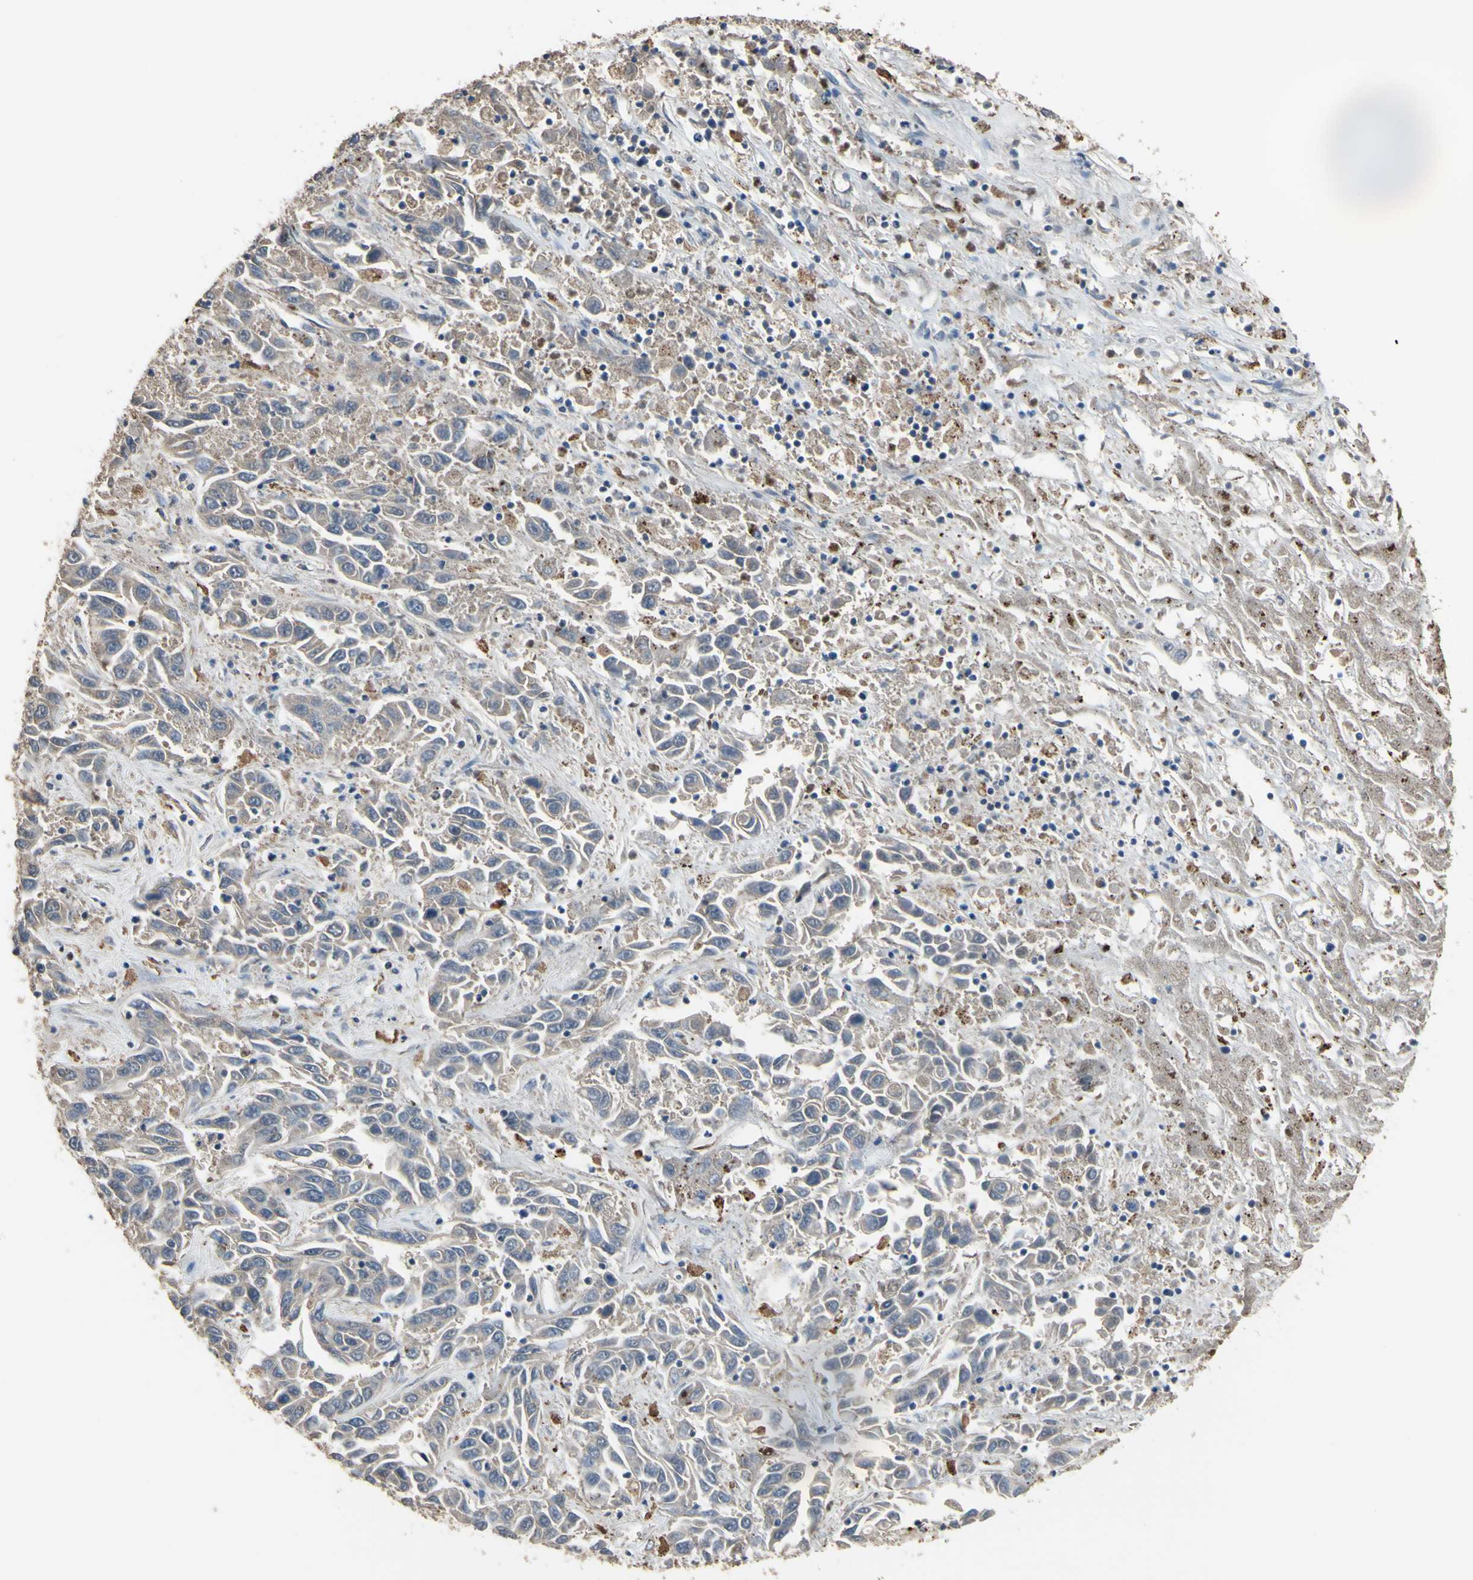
{"staining": {"intensity": "negative", "quantity": "none", "location": "none"}, "tissue": "liver cancer", "cell_type": "Tumor cells", "image_type": "cancer", "snomed": [{"axis": "morphology", "description": "Cholangiocarcinoma"}, {"axis": "topography", "description": "Liver"}], "caption": "Immunohistochemistry (IHC) image of cholangiocarcinoma (liver) stained for a protein (brown), which reveals no staining in tumor cells.", "gene": "ZNF174", "patient": {"sex": "female", "age": 52}}